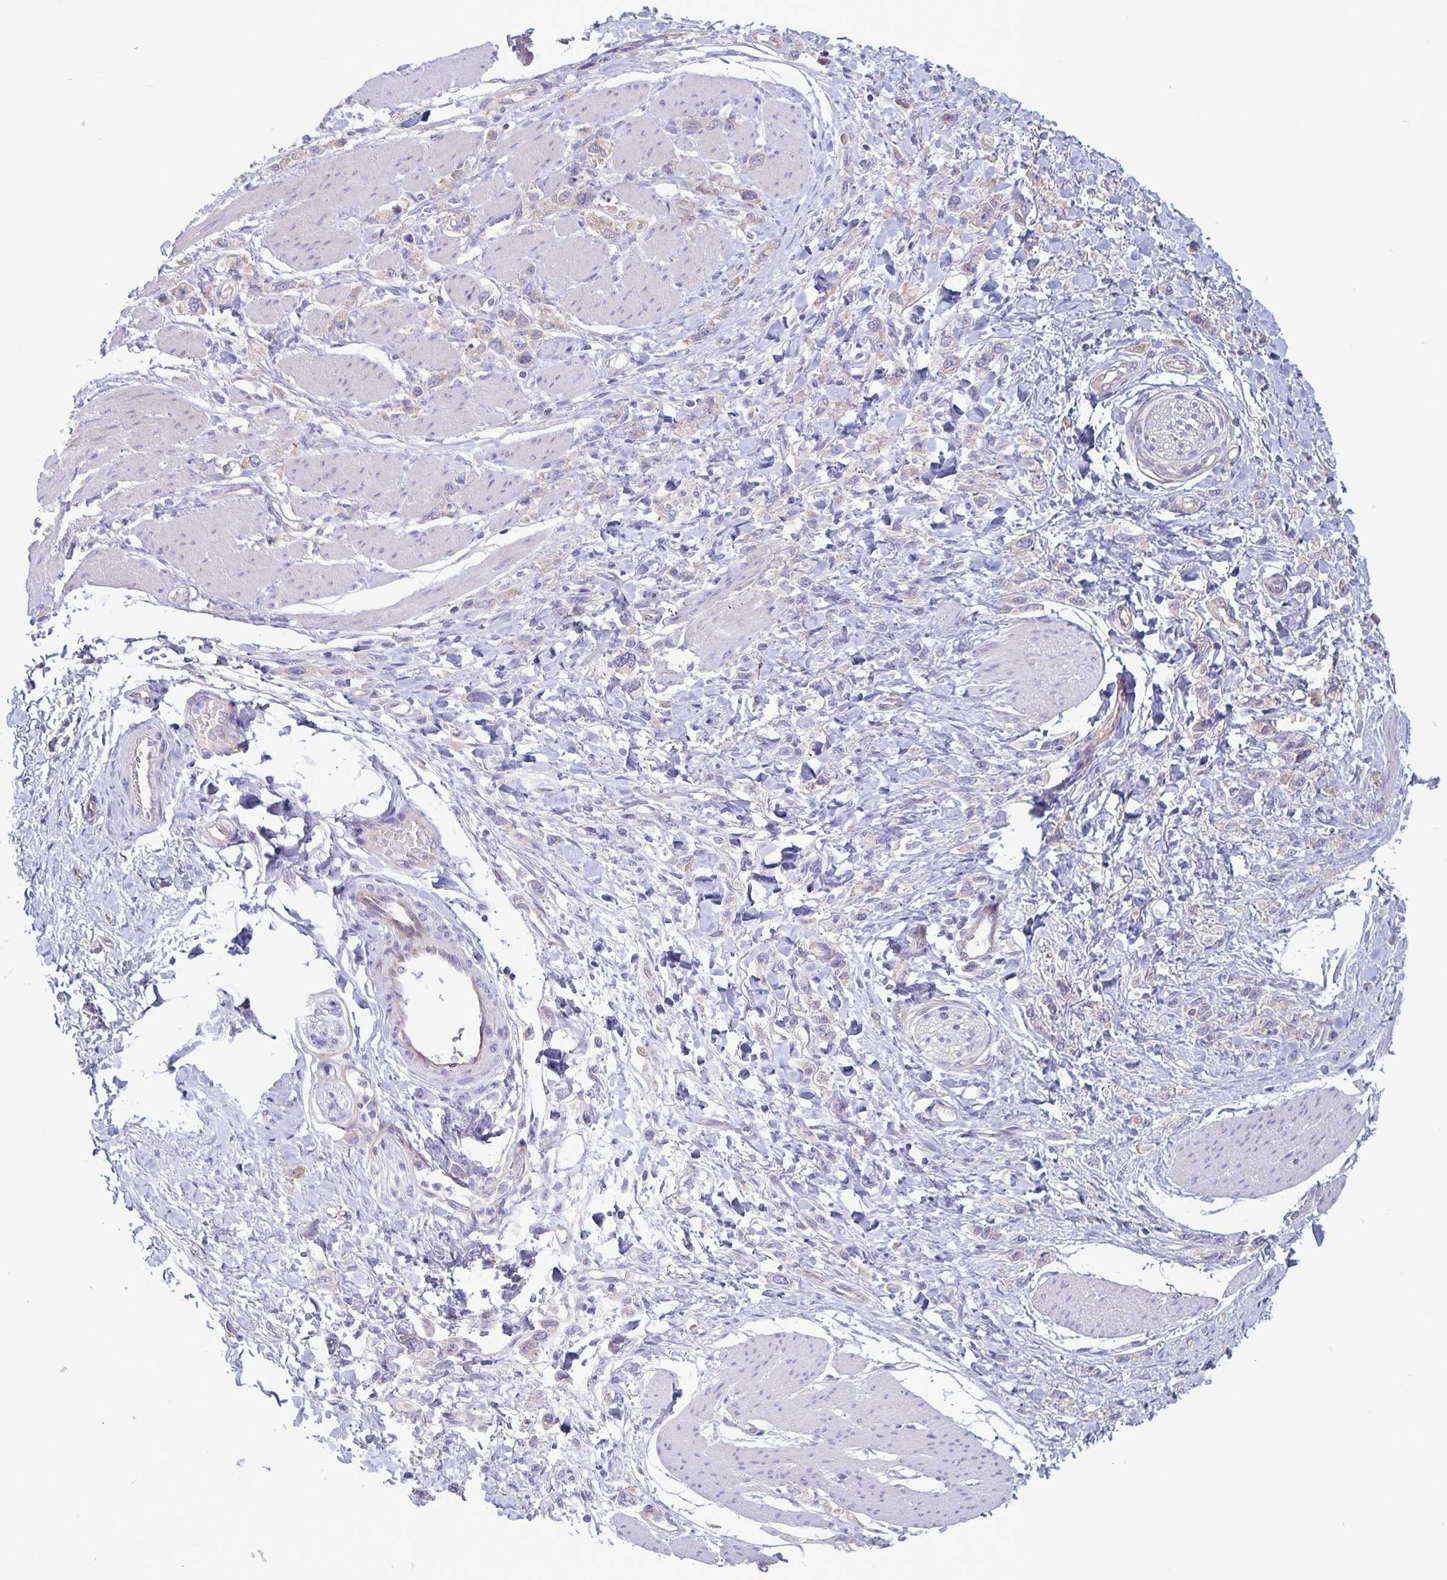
{"staining": {"intensity": "weak", "quantity": "<25%", "location": "cytoplasmic/membranous"}, "tissue": "stomach cancer", "cell_type": "Tumor cells", "image_type": "cancer", "snomed": [{"axis": "morphology", "description": "Adenocarcinoma, NOS"}, {"axis": "topography", "description": "Stomach"}], "caption": "An image of human adenocarcinoma (stomach) is negative for staining in tumor cells.", "gene": "PLCB3", "patient": {"sex": "female", "age": 65}}